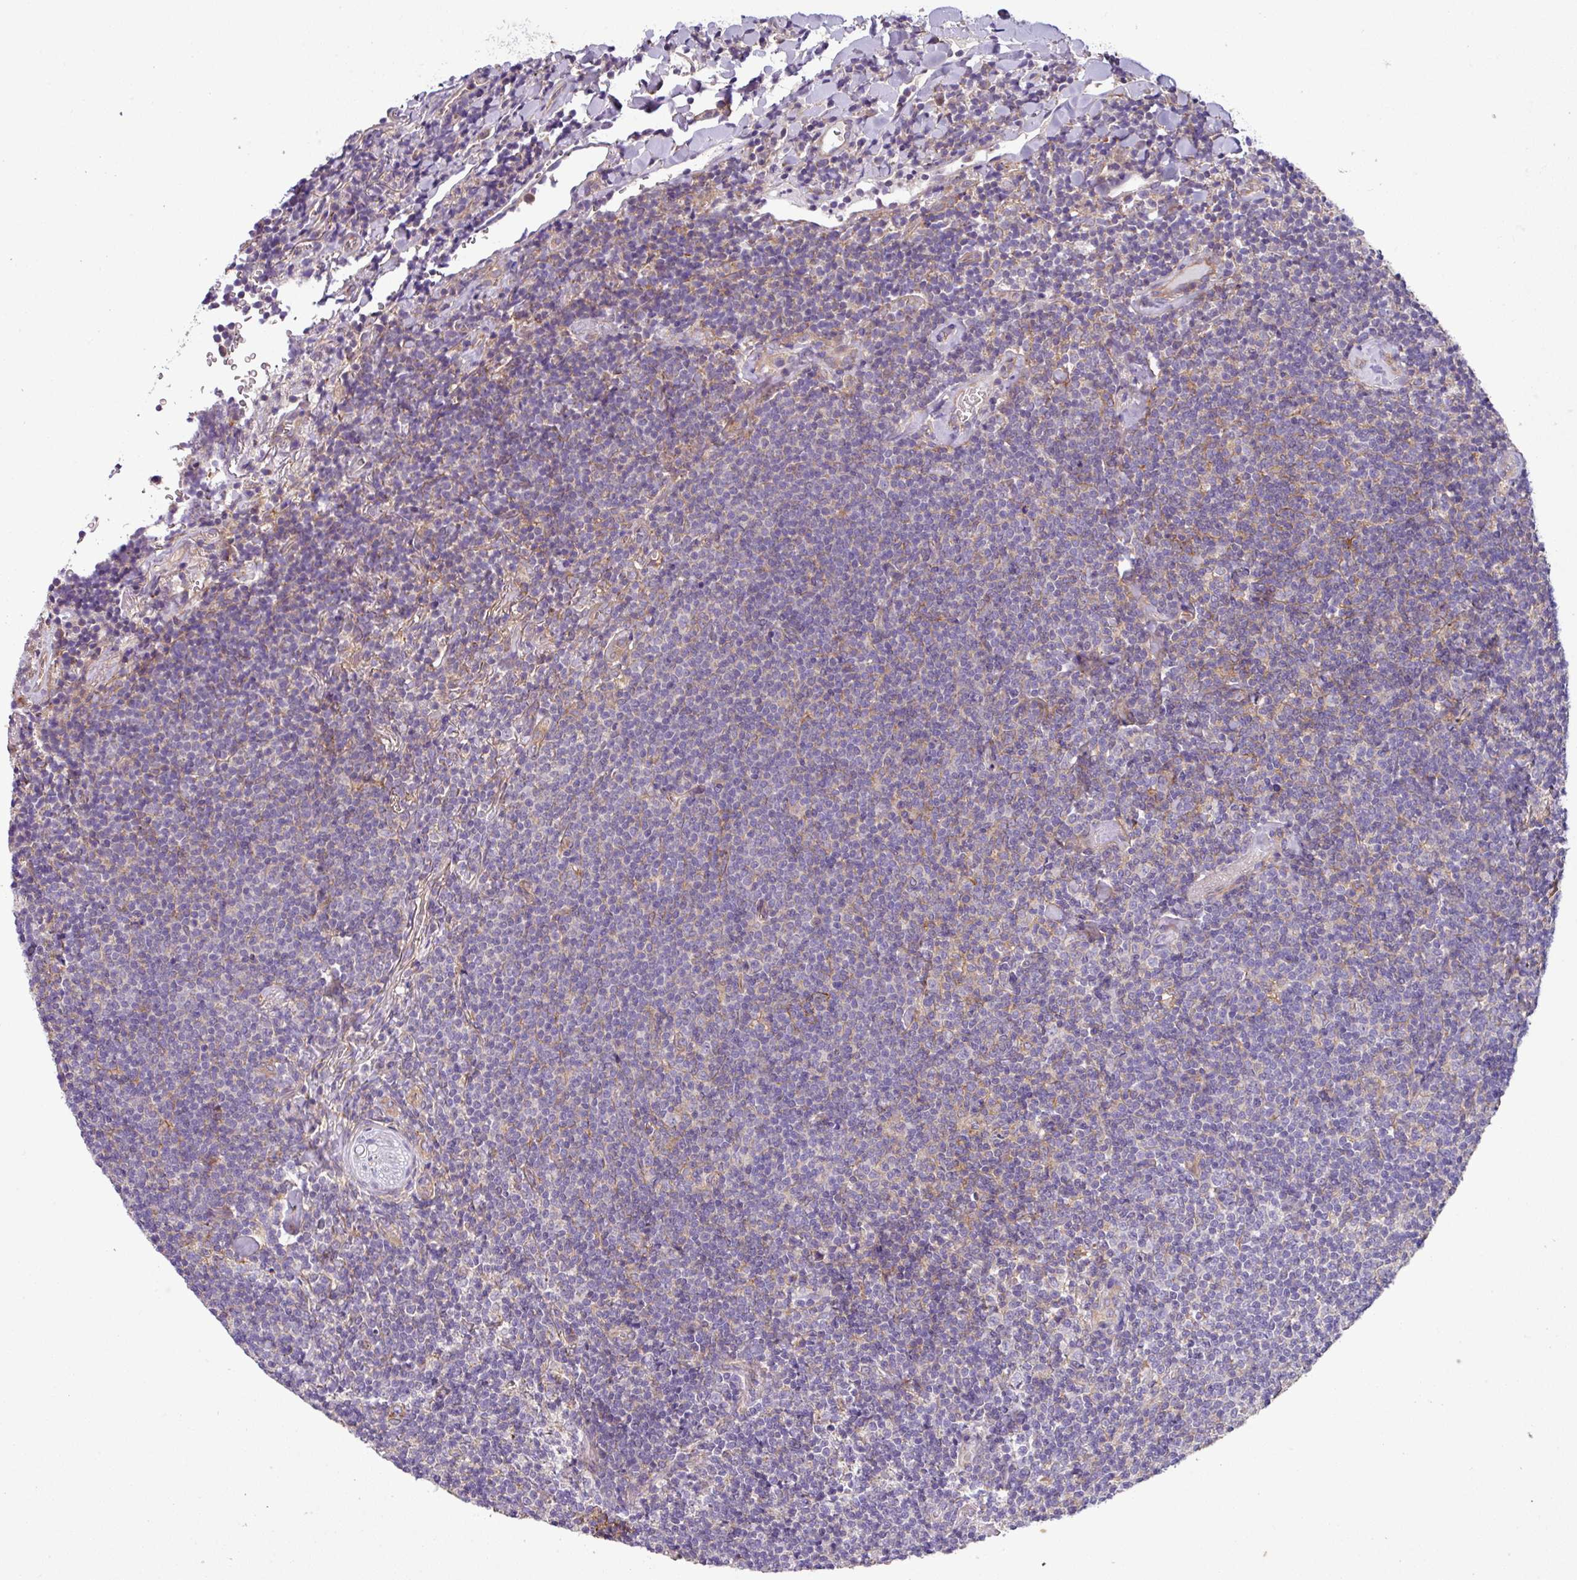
{"staining": {"intensity": "negative", "quantity": "none", "location": "none"}, "tissue": "lymphoma", "cell_type": "Tumor cells", "image_type": "cancer", "snomed": [{"axis": "morphology", "description": "Malignant lymphoma, non-Hodgkin's type, Low grade"}, {"axis": "topography", "description": "Lung"}], "caption": "Lymphoma was stained to show a protein in brown. There is no significant expression in tumor cells.", "gene": "SLC23A2", "patient": {"sex": "female", "age": 71}}